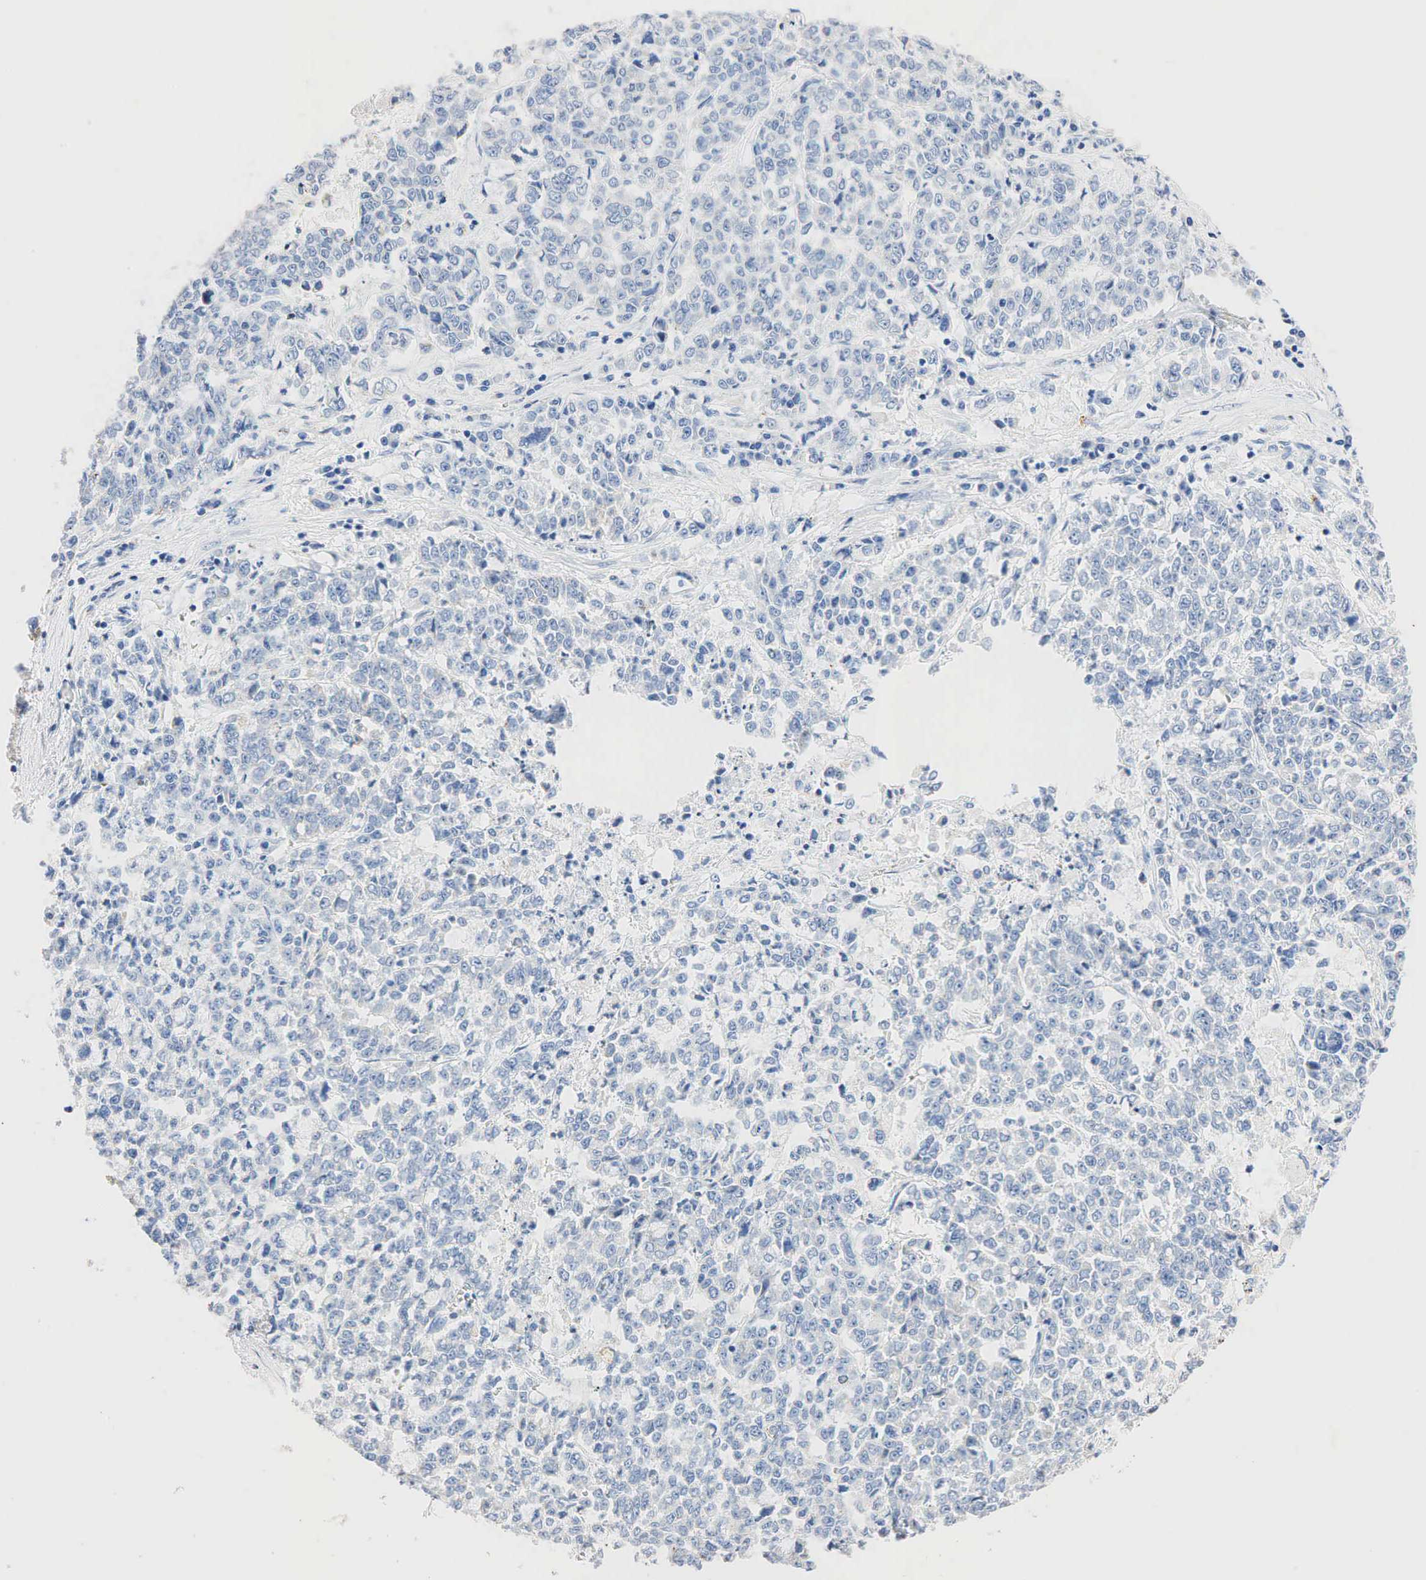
{"staining": {"intensity": "negative", "quantity": "none", "location": "none"}, "tissue": "liver cancer", "cell_type": "Tumor cells", "image_type": "cancer", "snomed": [{"axis": "morphology", "description": "Carcinoma, metastatic, NOS"}, {"axis": "topography", "description": "Liver"}], "caption": "Tumor cells are negative for protein expression in human liver cancer (metastatic carcinoma).", "gene": "SYP", "patient": {"sex": "female", "age": 58}}